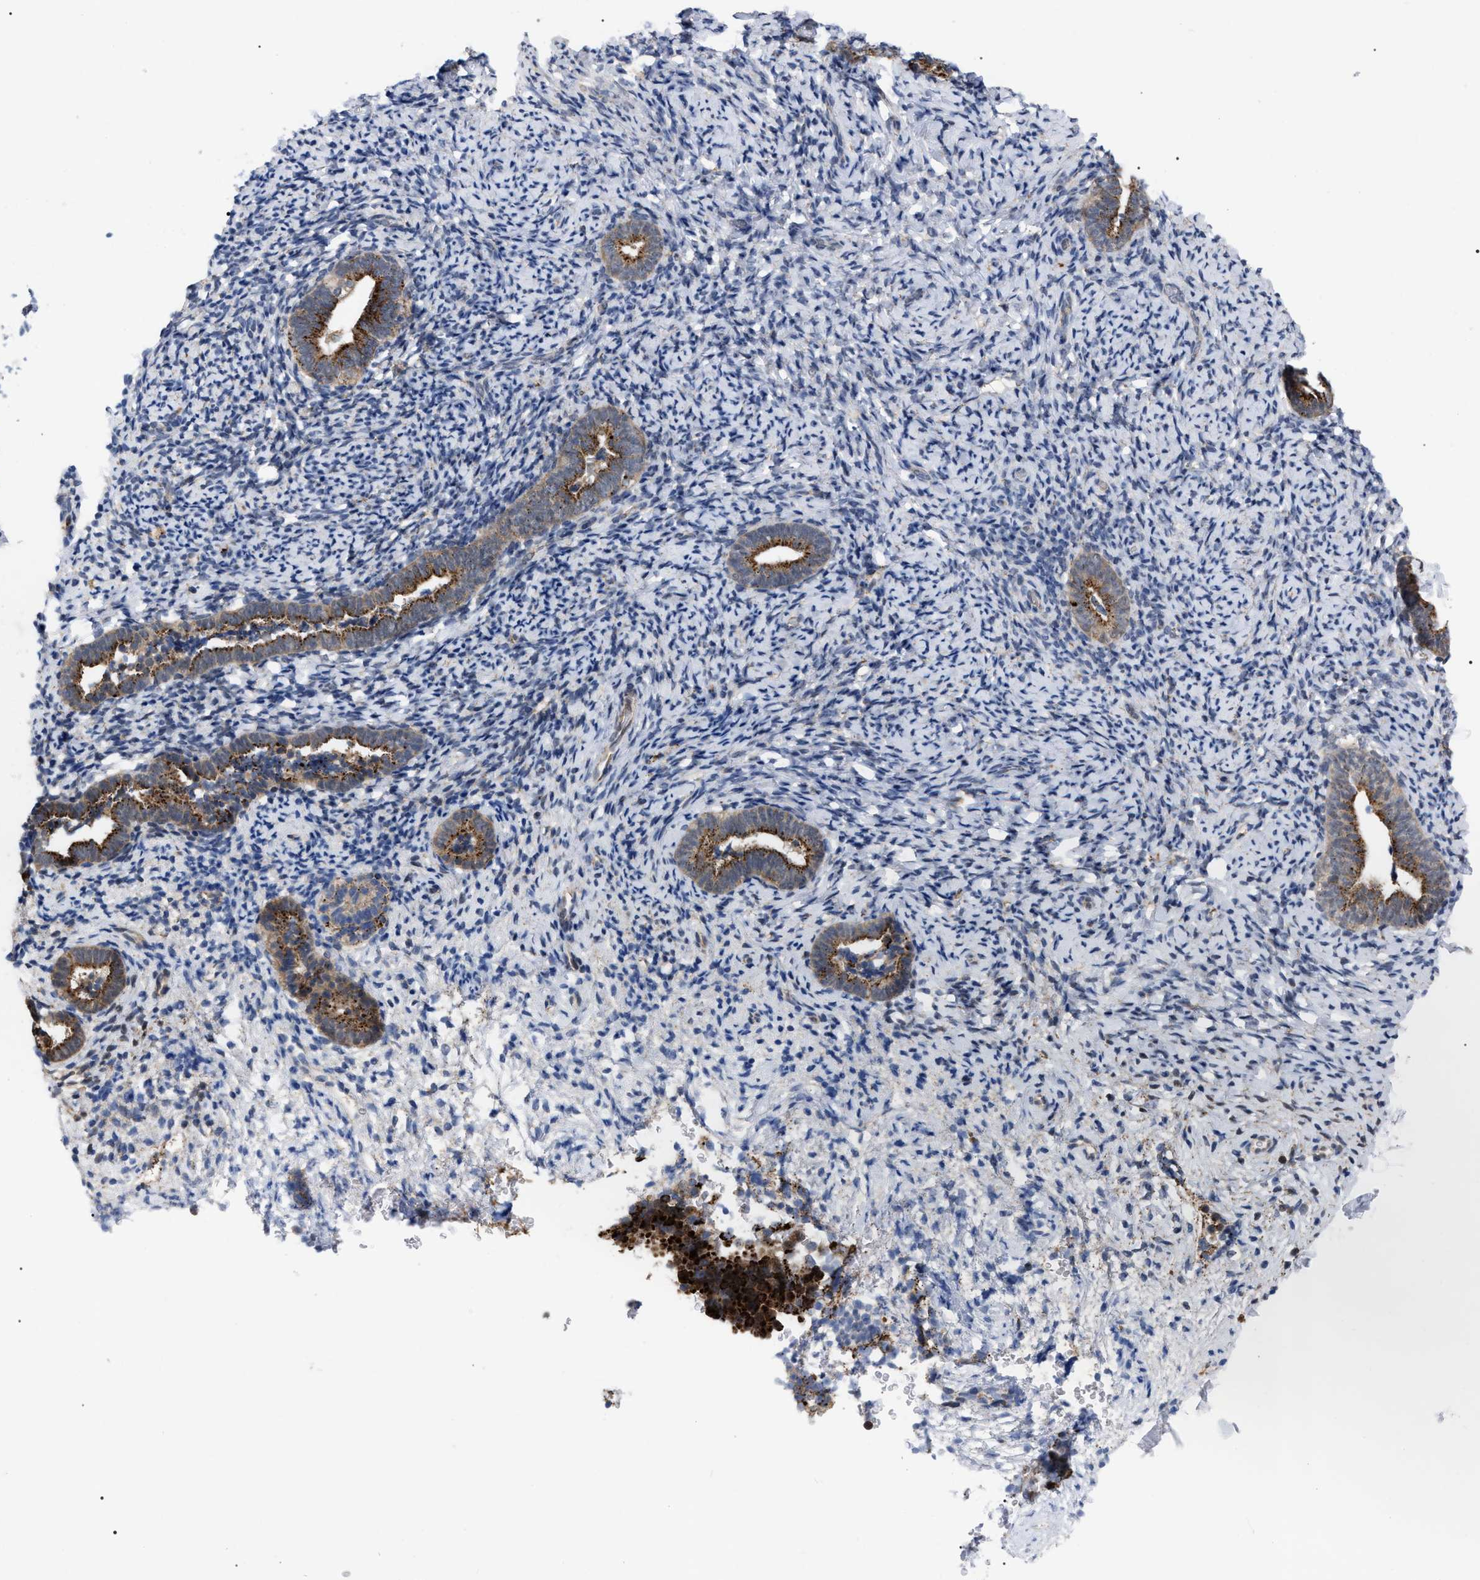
{"staining": {"intensity": "negative", "quantity": "none", "location": "none"}, "tissue": "endometrium", "cell_type": "Cells in endometrial stroma", "image_type": "normal", "snomed": [{"axis": "morphology", "description": "Normal tissue, NOS"}, {"axis": "topography", "description": "Endometrium"}], "caption": "High power microscopy micrograph of an immunohistochemistry image of unremarkable endometrium, revealing no significant positivity in cells in endometrial stroma. Nuclei are stained in blue.", "gene": "UPF1", "patient": {"sex": "female", "age": 51}}